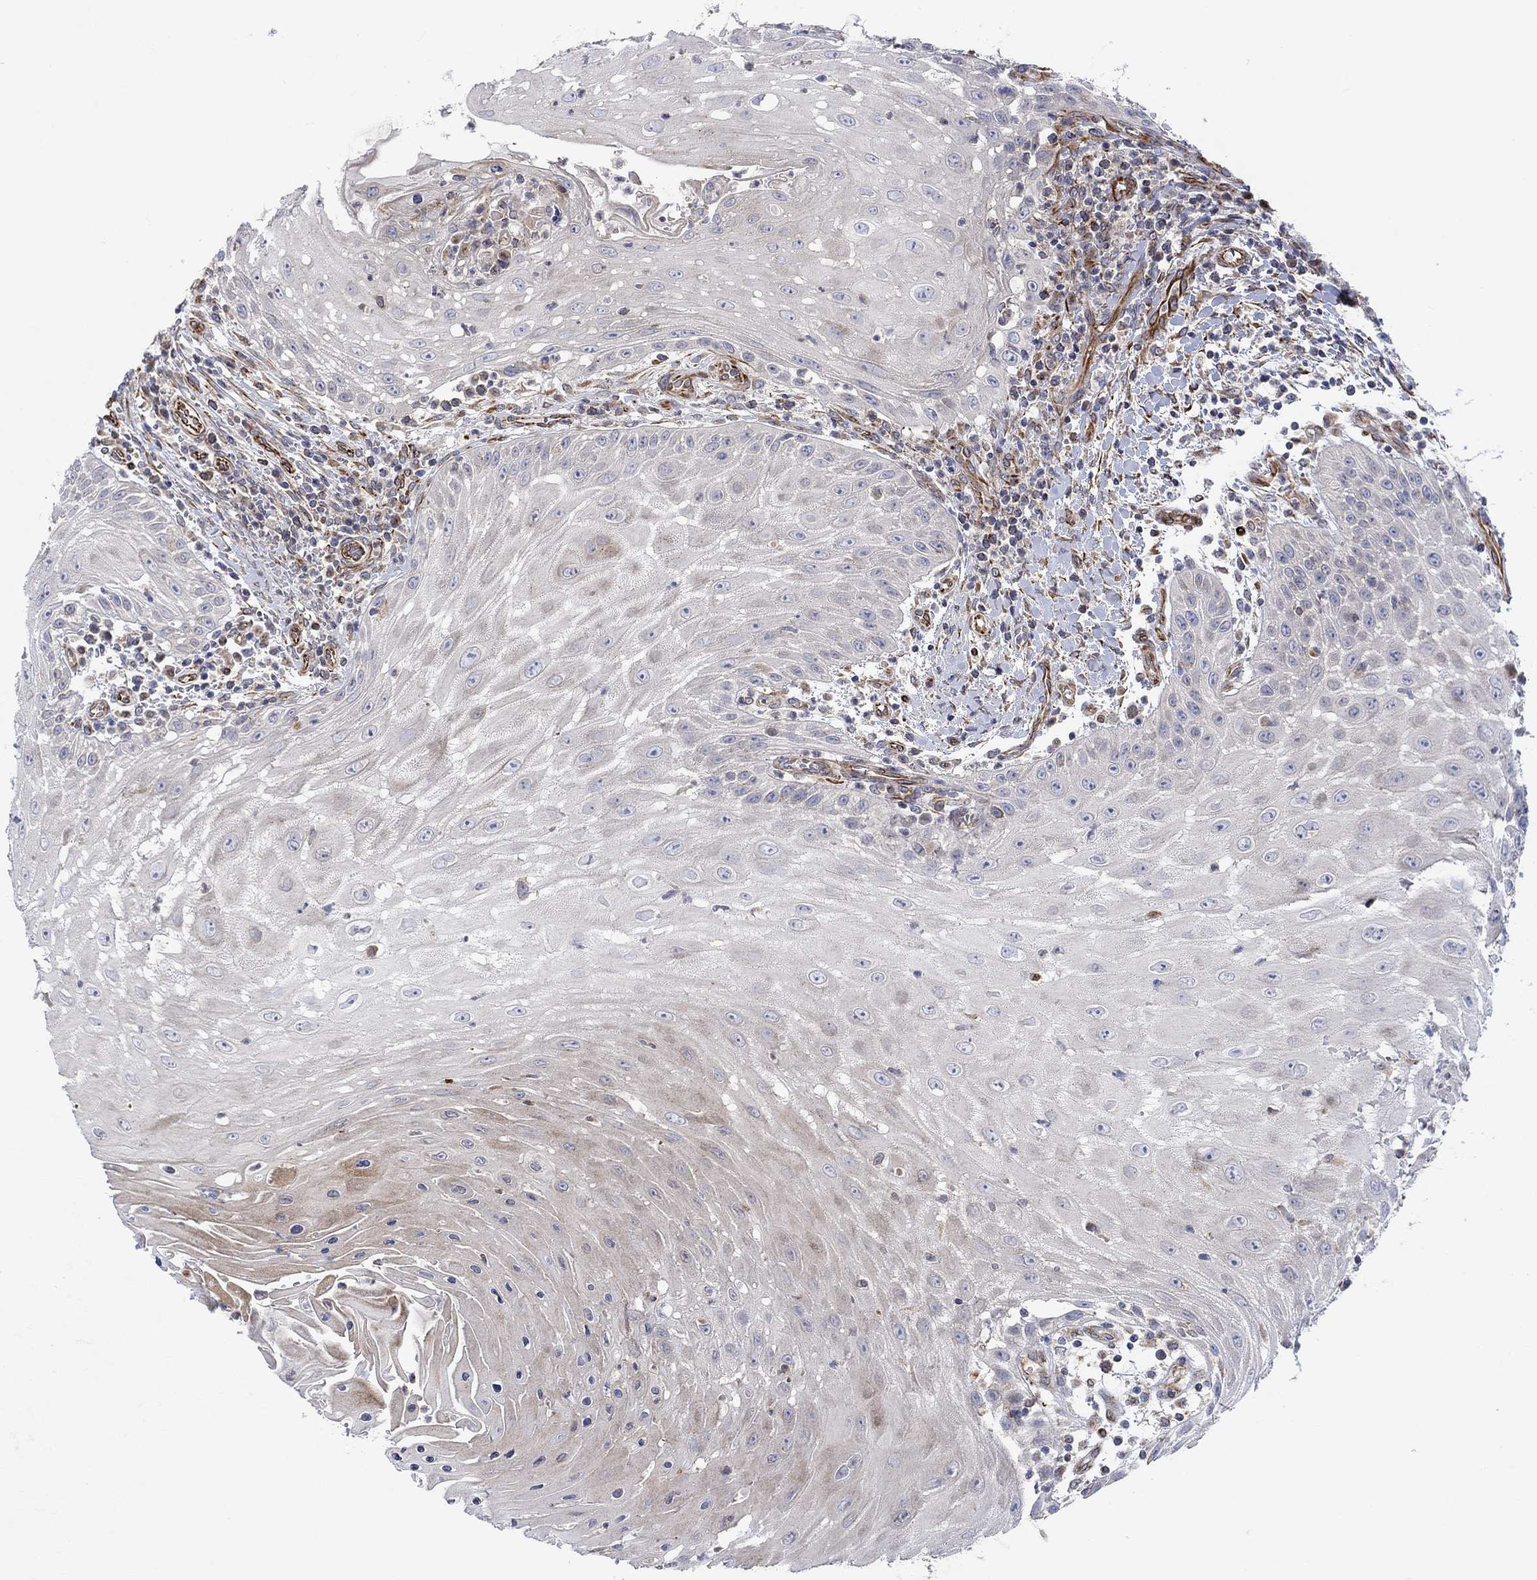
{"staining": {"intensity": "negative", "quantity": "none", "location": "none"}, "tissue": "head and neck cancer", "cell_type": "Tumor cells", "image_type": "cancer", "snomed": [{"axis": "morphology", "description": "Squamous cell carcinoma, NOS"}, {"axis": "topography", "description": "Oral tissue"}, {"axis": "topography", "description": "Head-Neck"}], "caption": "Tumor cells are negative for brown protein staining in head and neck squamous cell carcinoma. The staining was performed using DAB to visualize the protein expression in brown, while the nuclei were stained in blue with hematoxylin (Magnification: 20x).", "gene": "CAMK1D", "patient": {"sex": "male", "age": 58}}